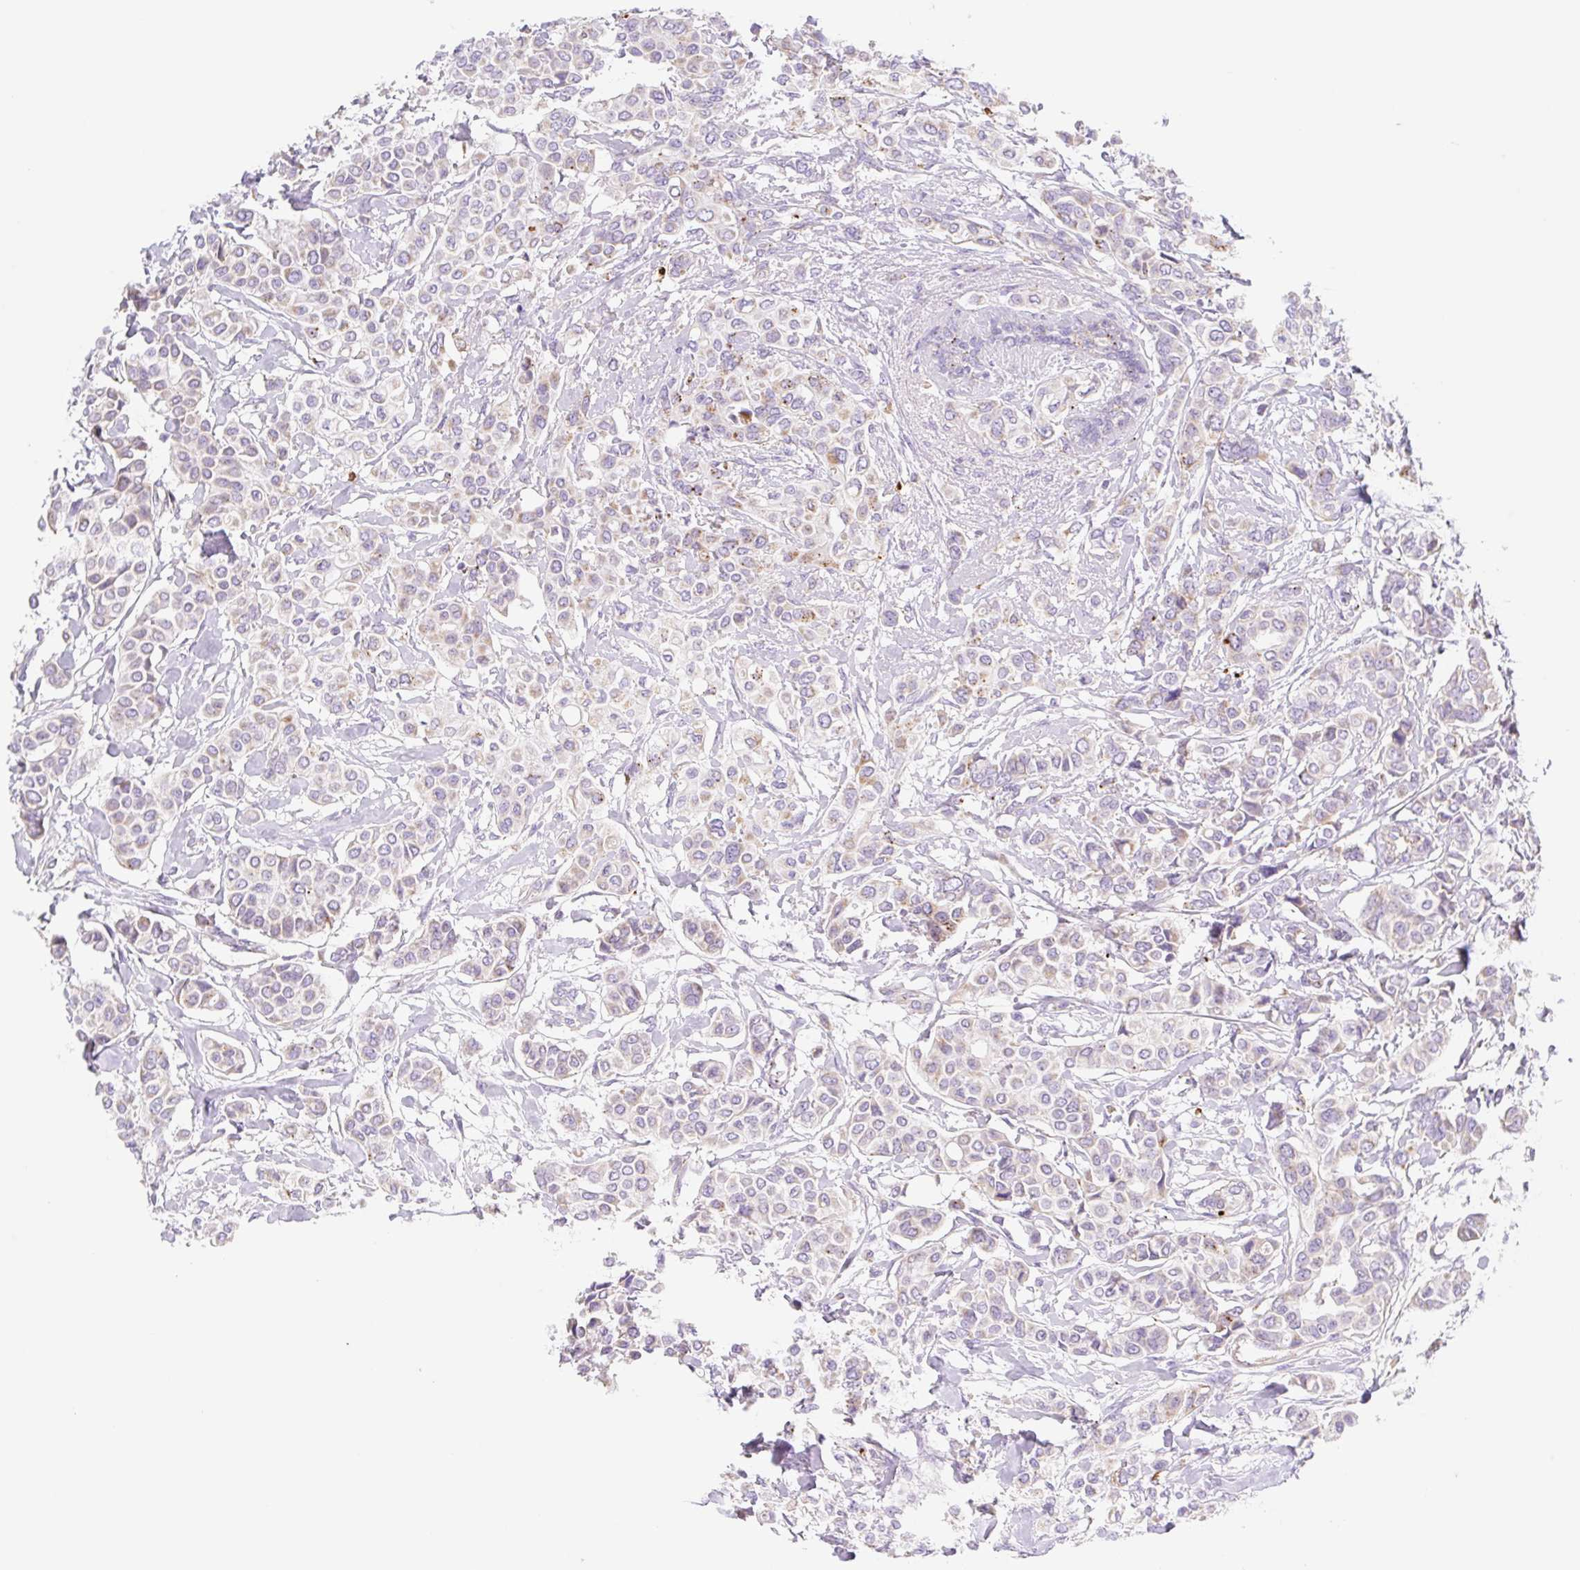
{"staining": {"intensity": "weak", "quantity": "25%-75%", "location": "cytoplasmic/membranous"}, "tissue": "breast cancer", "cell_type": "Tumor cells", "image_type": "cancer", "snomed": [{"axis": "morphology", "description": "Lobular carcinoma"}, {"axis": "topography", "description": "Breast"}], "caption": "IHC (DAB) staining of human lobular carcinoma (breast) reveals weak cytoplasmic/membranous protein positivity in about 25%-75% of tumor cells.", "gene": "CLEC3A", "patient": {"sex": "female", "age": 51}}